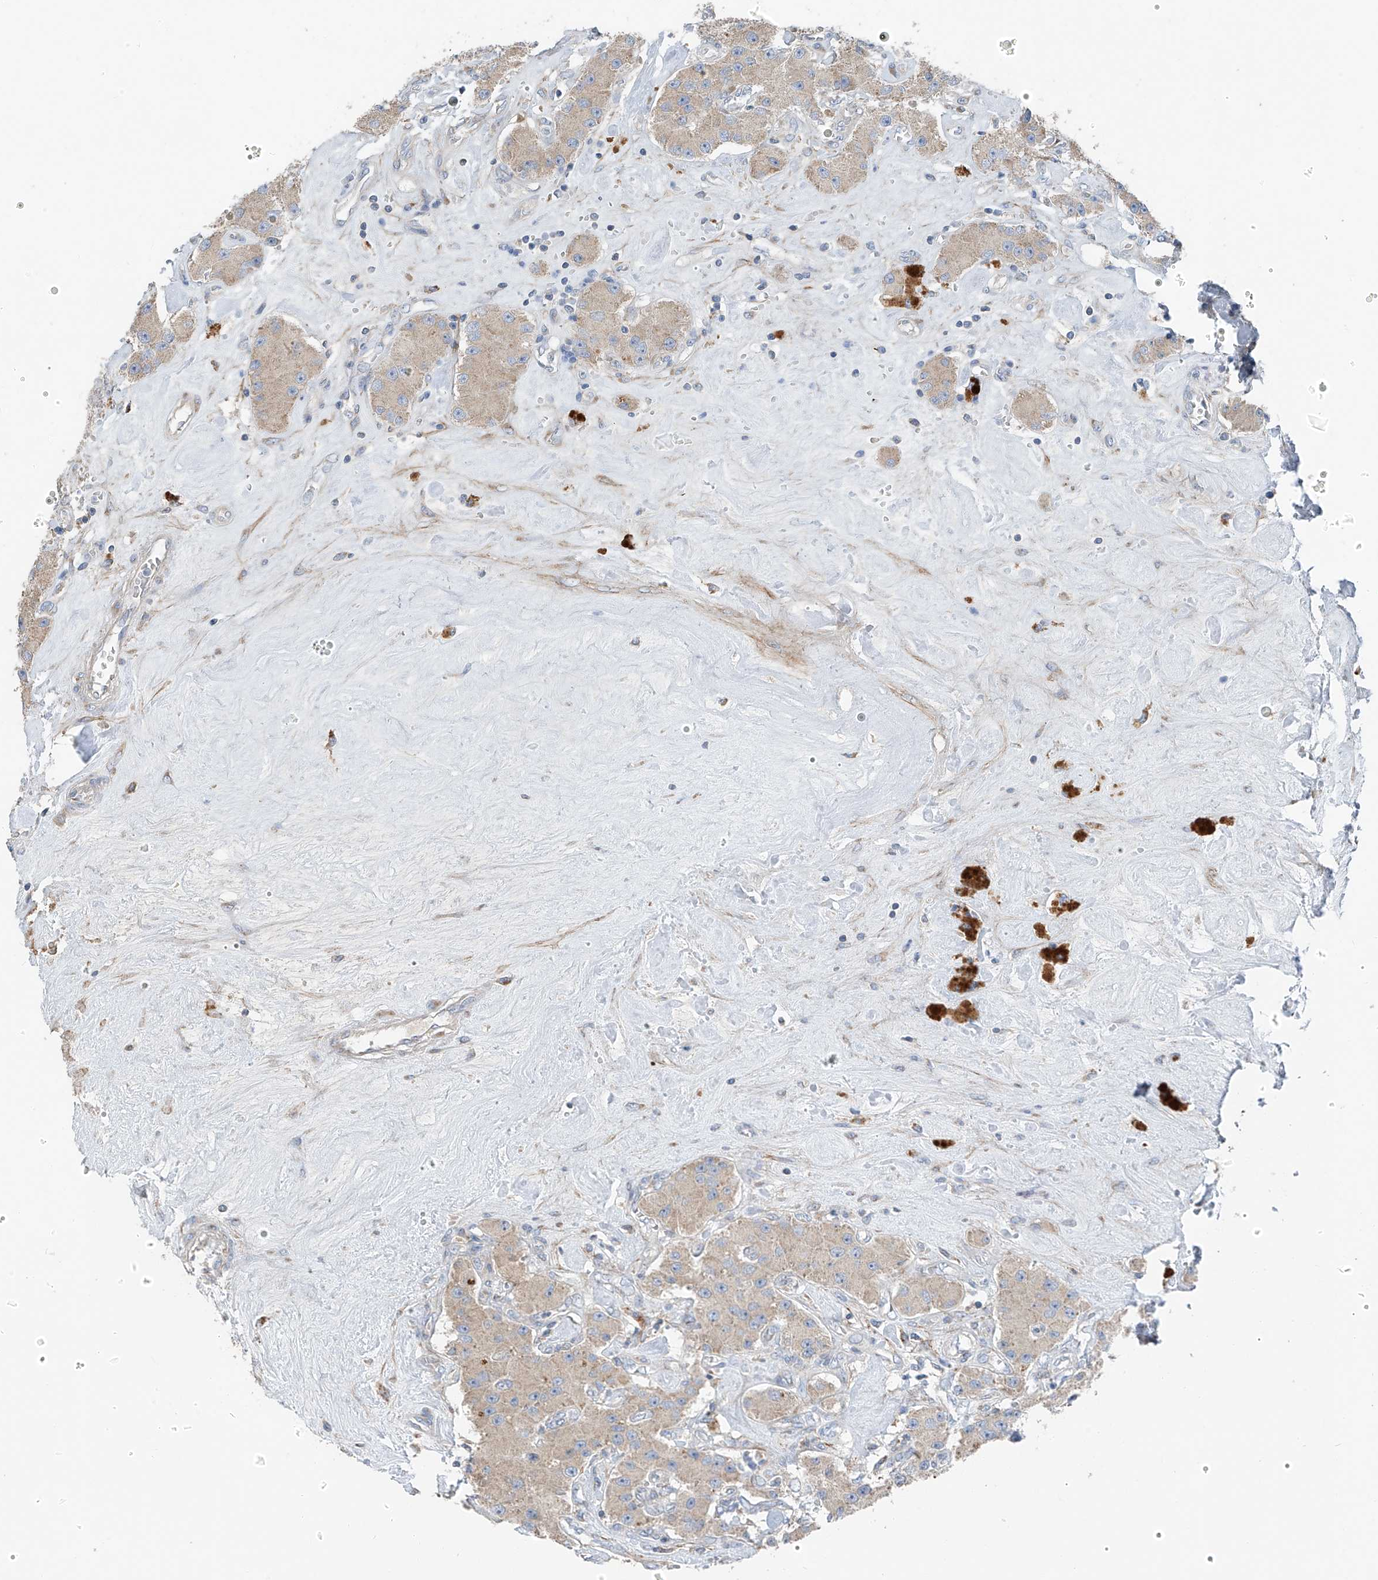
{"staining": {"intensity": "weak", "quantity": "<25%", "location": "cytoplasmic/membranous"}, "tissue": "carcinoid", "cell_type": "Tumor cells", "image_type": "cancer", "snomed": [{"axis": "morphology", "description": "Carcinoid, malignant, NOS"}, {"axis": "topography", "description": "Pancreas"}], "caption": "IHC of human carcinoid shows no expression in tumor cells. Brightfield microscopy of immunohistochemistry (IHC) stained with DAB (3,3'-diaminobenzidine) (brown) and hematoxylin (blue), captured at high magnification.", "gene": "GALNTL6", "patient": {"sex": "male", "age": 41}}